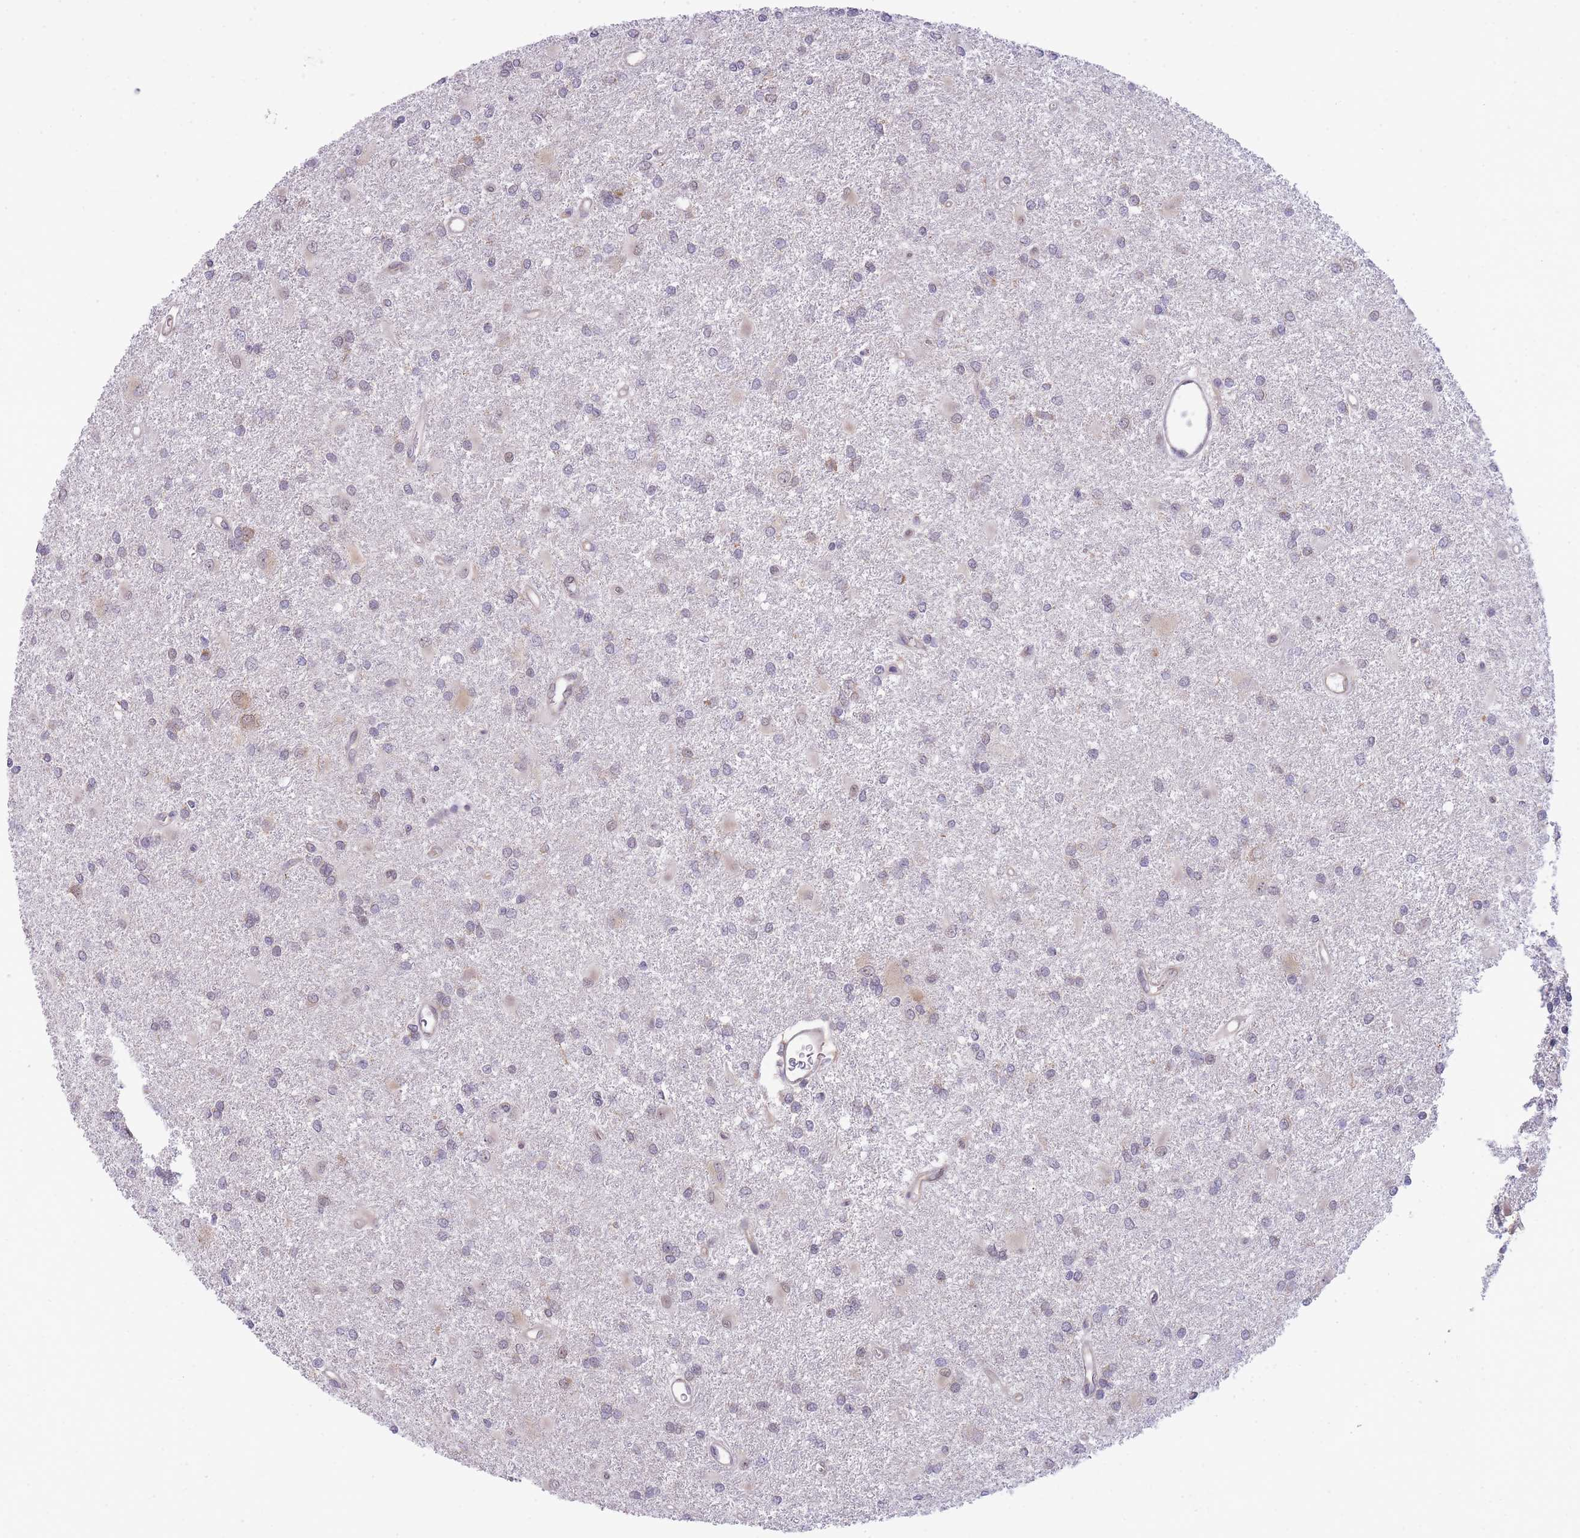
{"staining": {"intensity": "negative", "quantity": "none", "location": "none"}, "tissue": "glioma", "cell_type": "Tumor cells", "image_type": "cancer", "snomed": [{"axis": "morphology", "description": "Glioma, malignant, High grade"}, {"axis": "topography", "description": "Brain"}], "caption": "Tumor cells are negative for protein expression in human high-grade glioma (malignant).", "gene": "EXOSC8", "patient": {"sex": "female", "age": 50}}